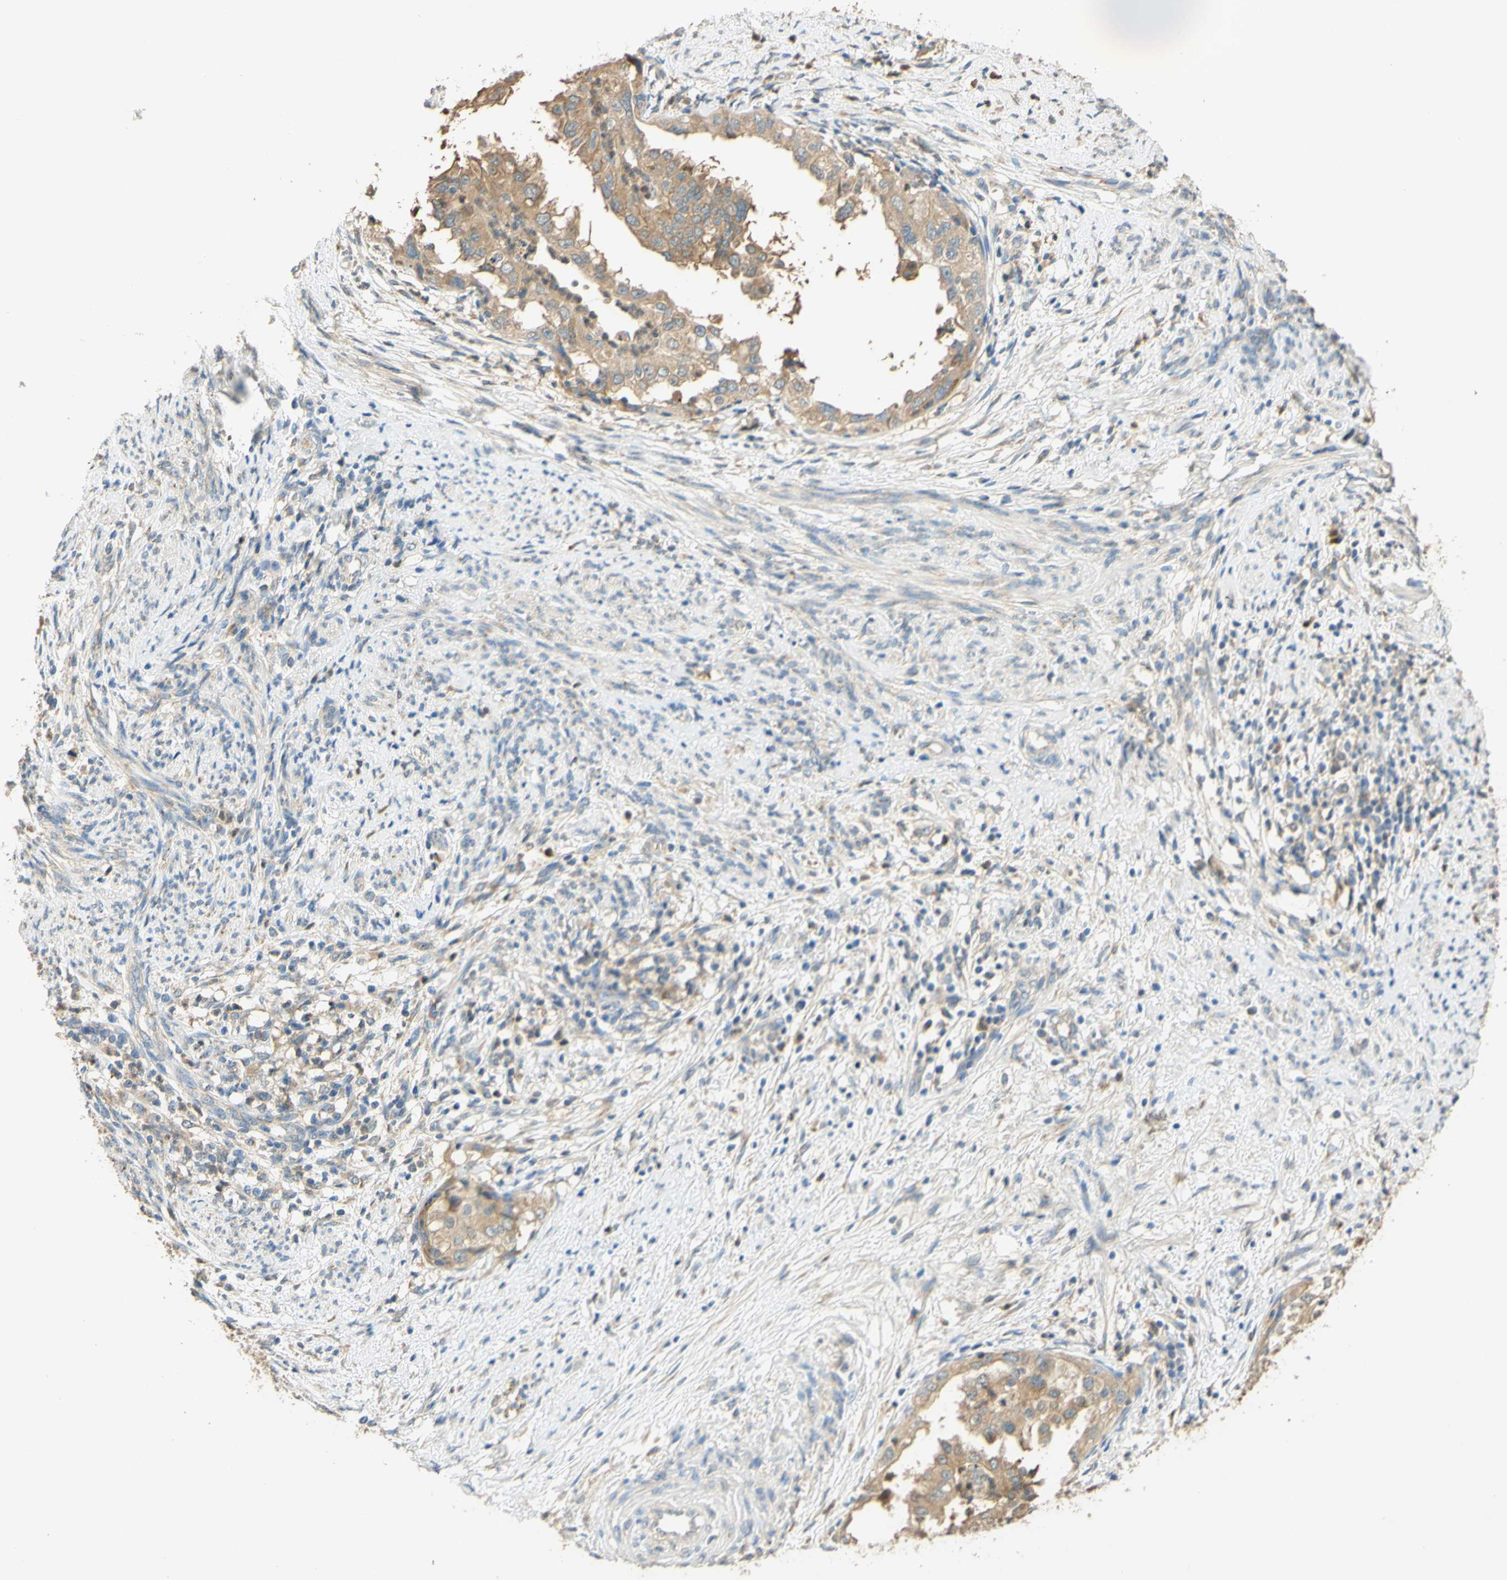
{"staining": {"intensity": "moderate", "quantity": ">75%", "location": "cytoplasmic/membranous"}, "tissue": "endometrial cancer", "cell_type": "Tumor cells", "image_type": "cancer", "snomed": [{"axis": "morphology", "description": "Adenocarcinoma, NOS"}, {"axis": "topography", "description": "Endometrium"}], "caption": "About >75% of tumor cells in human endometrial adenocarcinoma show moderate cytoplasmic/membranous protein expression as visualized by brown immunohistochemical staining.", "gene": "ENTREP2", "patient": {"sex": "female", "age": 85}}